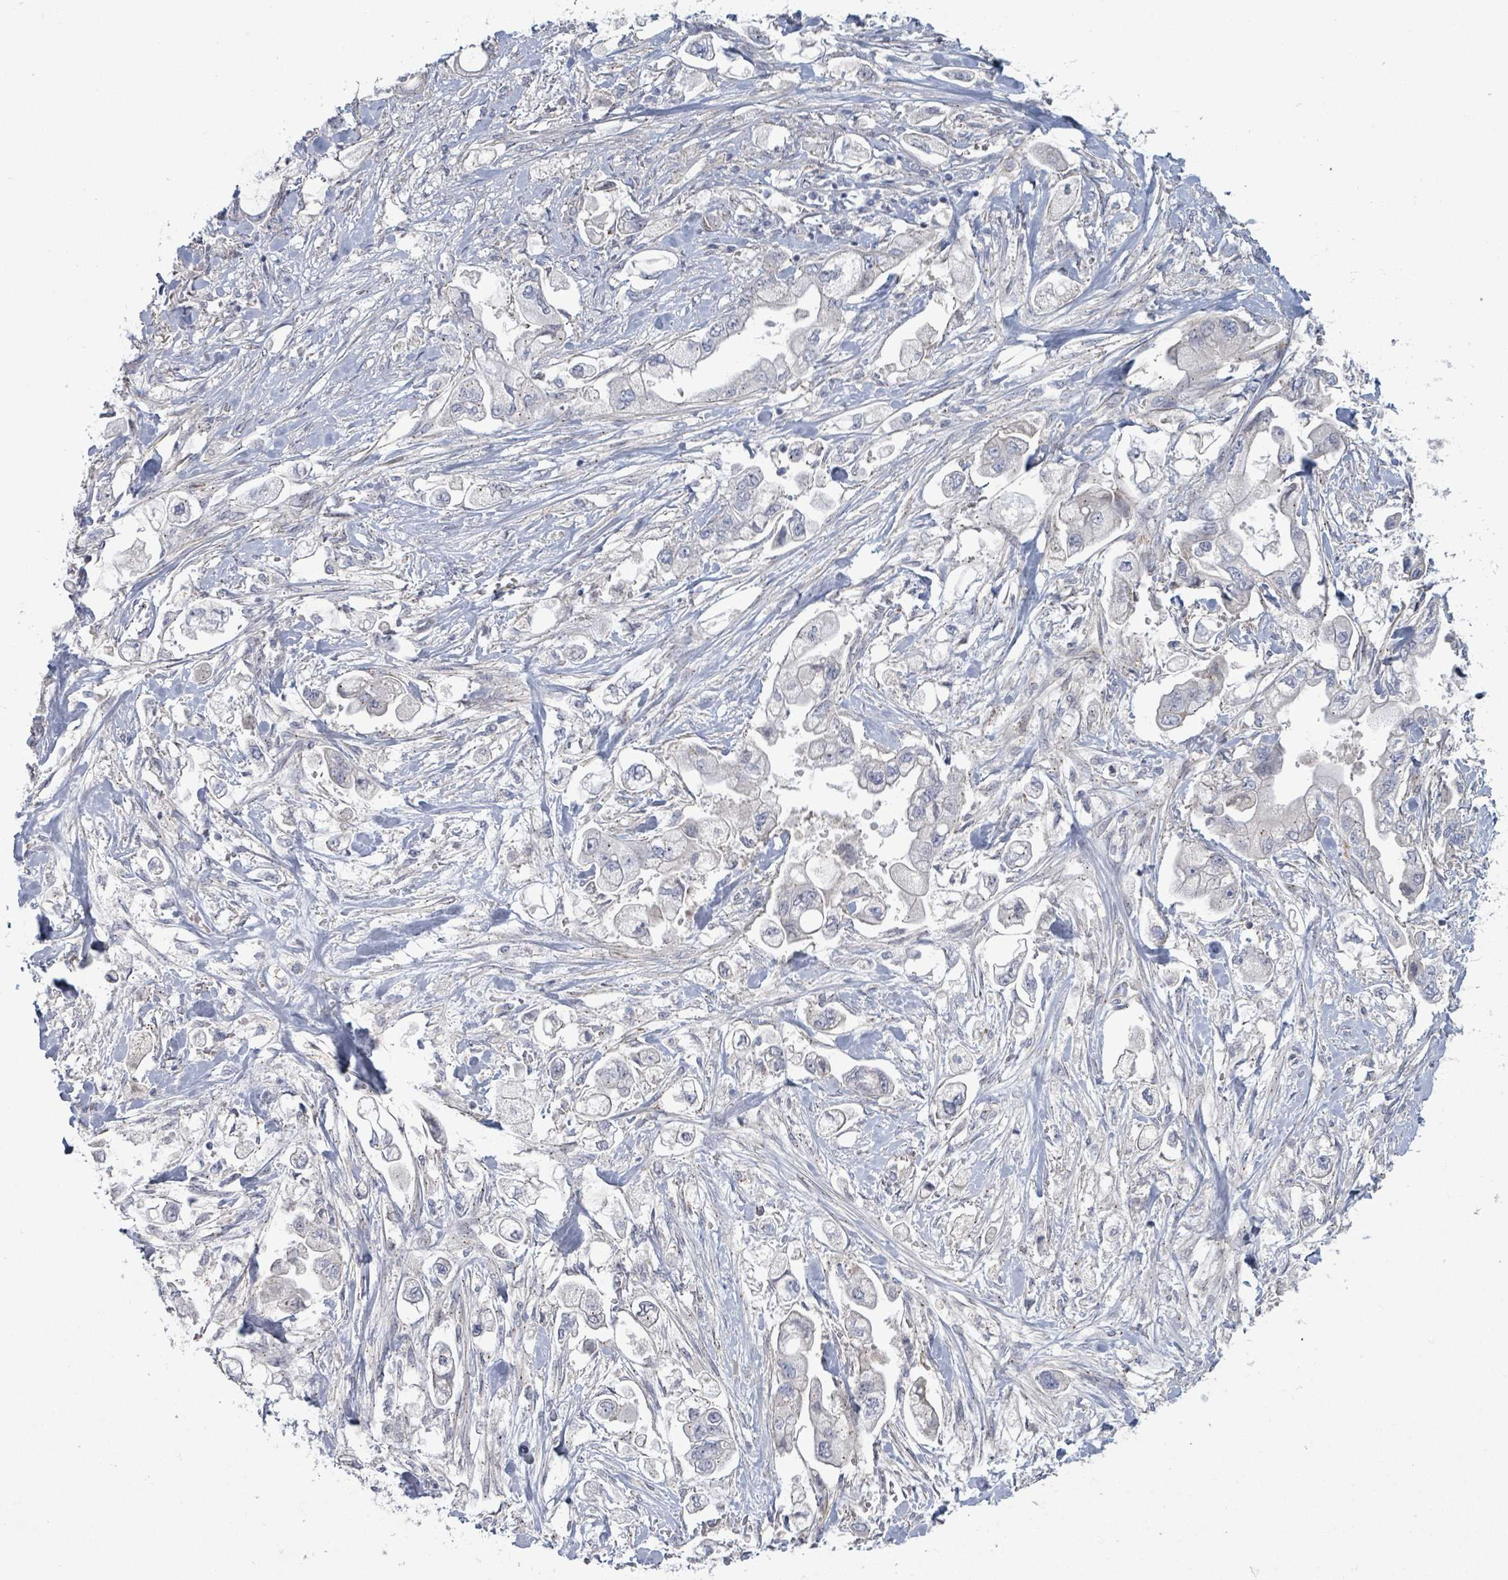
{"staining": {"intensity": "negative", "quantity": "none", "location": "none"}, "tissue": "stomach cancer", "cell_type": "Tumor cells", "image_type": "cancer", "snomed": [{"axis": "morphology", "description": "Adenocarcinoma, NOS"}, {"axis": "topography", "description": "Stomach"}], "caption": "There is no significant positivity in tumor cells of stomach cancer (adenocarcinoma).", "gene": "COL5A3", "patient": {"sex": "male", "age": 62}}